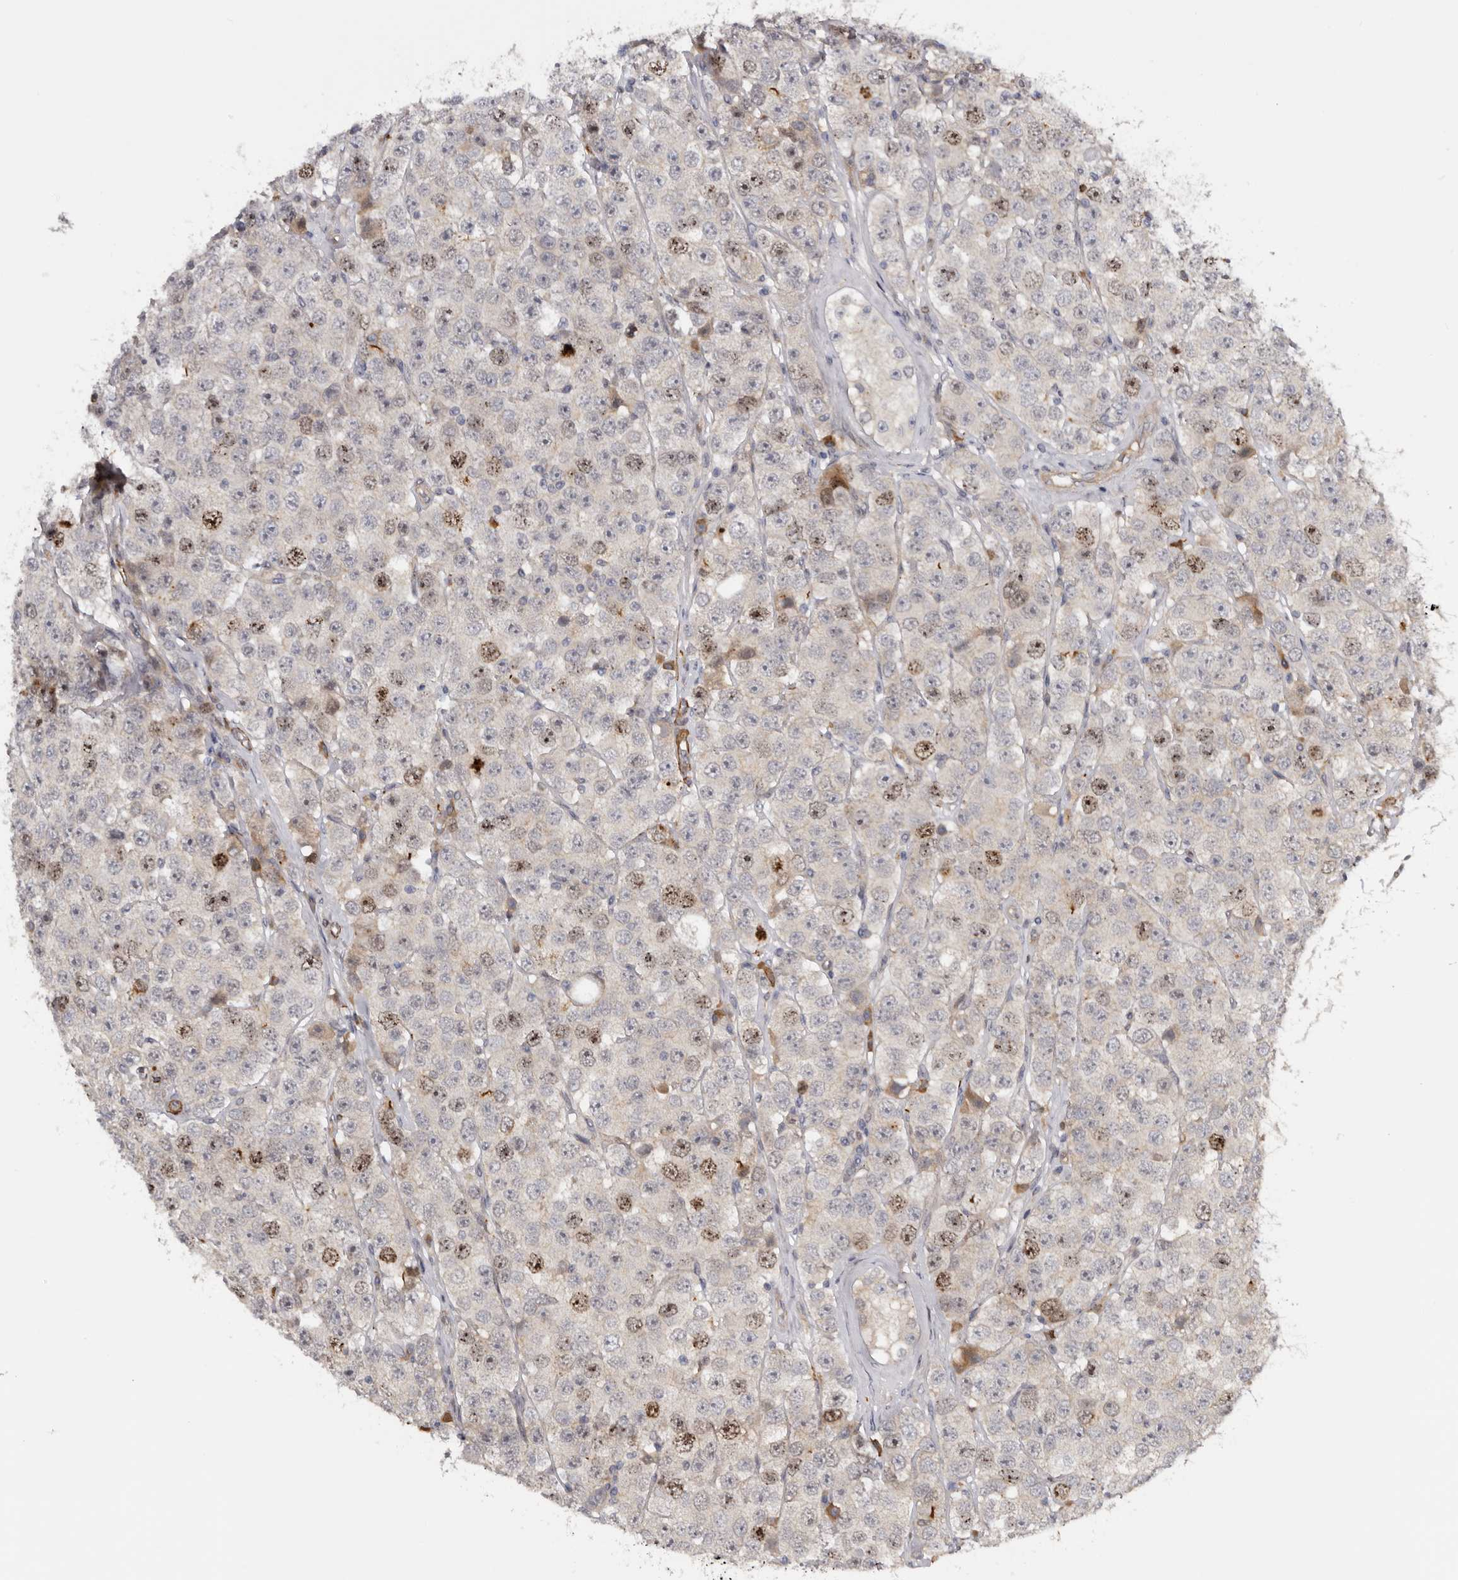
{"staining": {"intensity": "moderate", "quantity": "25%-75%", "location": "nuclear"}, "tissue": "testis cancer", "cell_type": "Tumor cells", "image_type": "cancer", "snomed": [{"axis": "morphology", "description": "Seminoma, NOS"}, {"axis": "topography", "description": "Testis"}], "caption": "Seminoma (testis) stained with a brown dye reveals moderate nuclear positive positivity in about 25%-75% of tumor cells.", "gene": "CDCA8", "patient": {"sex": "male", "age": 28}}